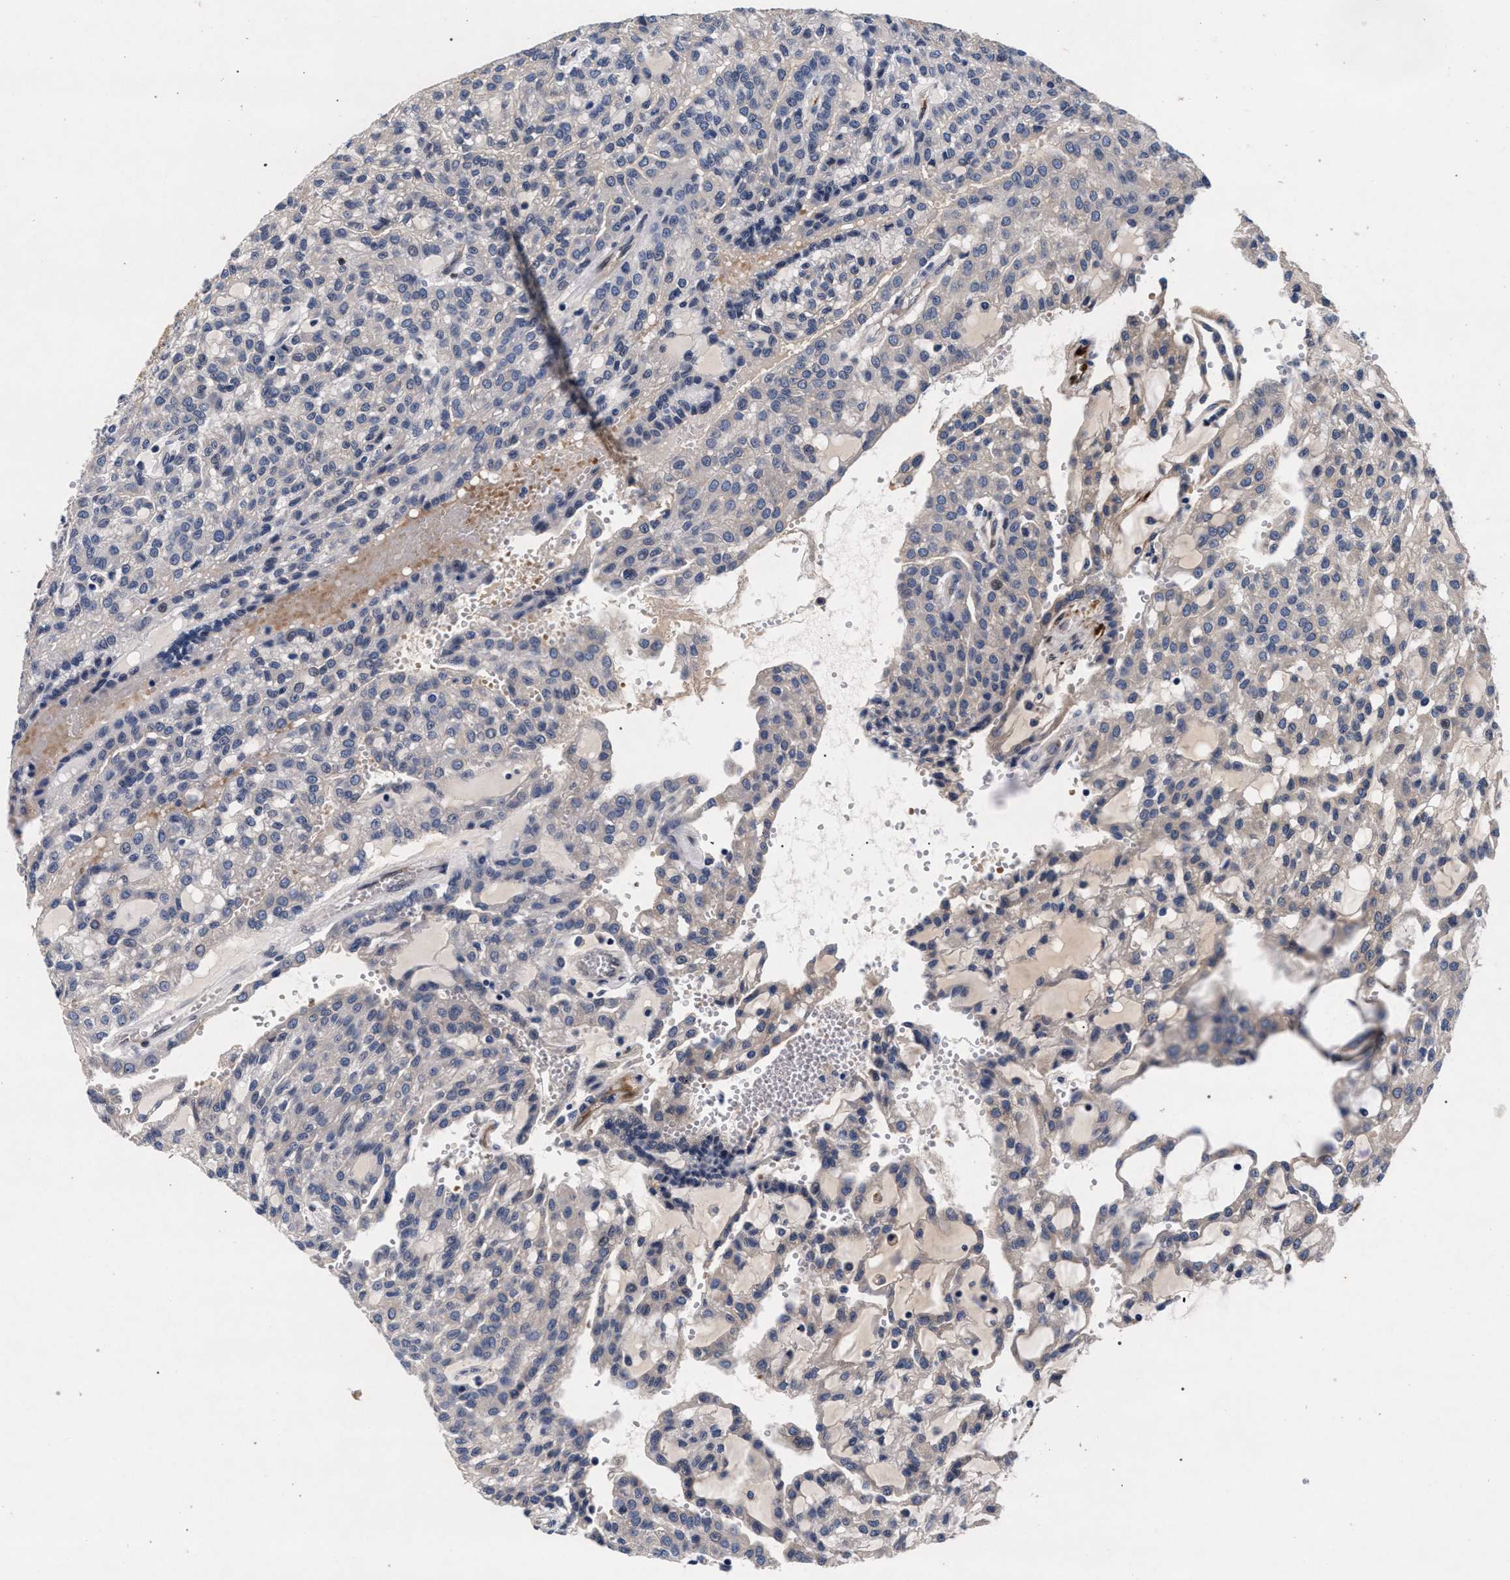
{"staining": {"intensity": "negative", "quantity": "none", "location": "none"}, "tissue": "renal cancer", "cell_type": "Tumor cells", "image_type": "cancer", "snomed": [{"axis": "morphology", "description": "Adenocarcinoma, NOS"}, {"axis": "topography", "description": "Kidney"}], "caption": "The image shows no staining of tumor cells in renal cancer (adenocarcinoma).", "gene": "NEK7", "patient": {"sex": "male", "age": 63}}